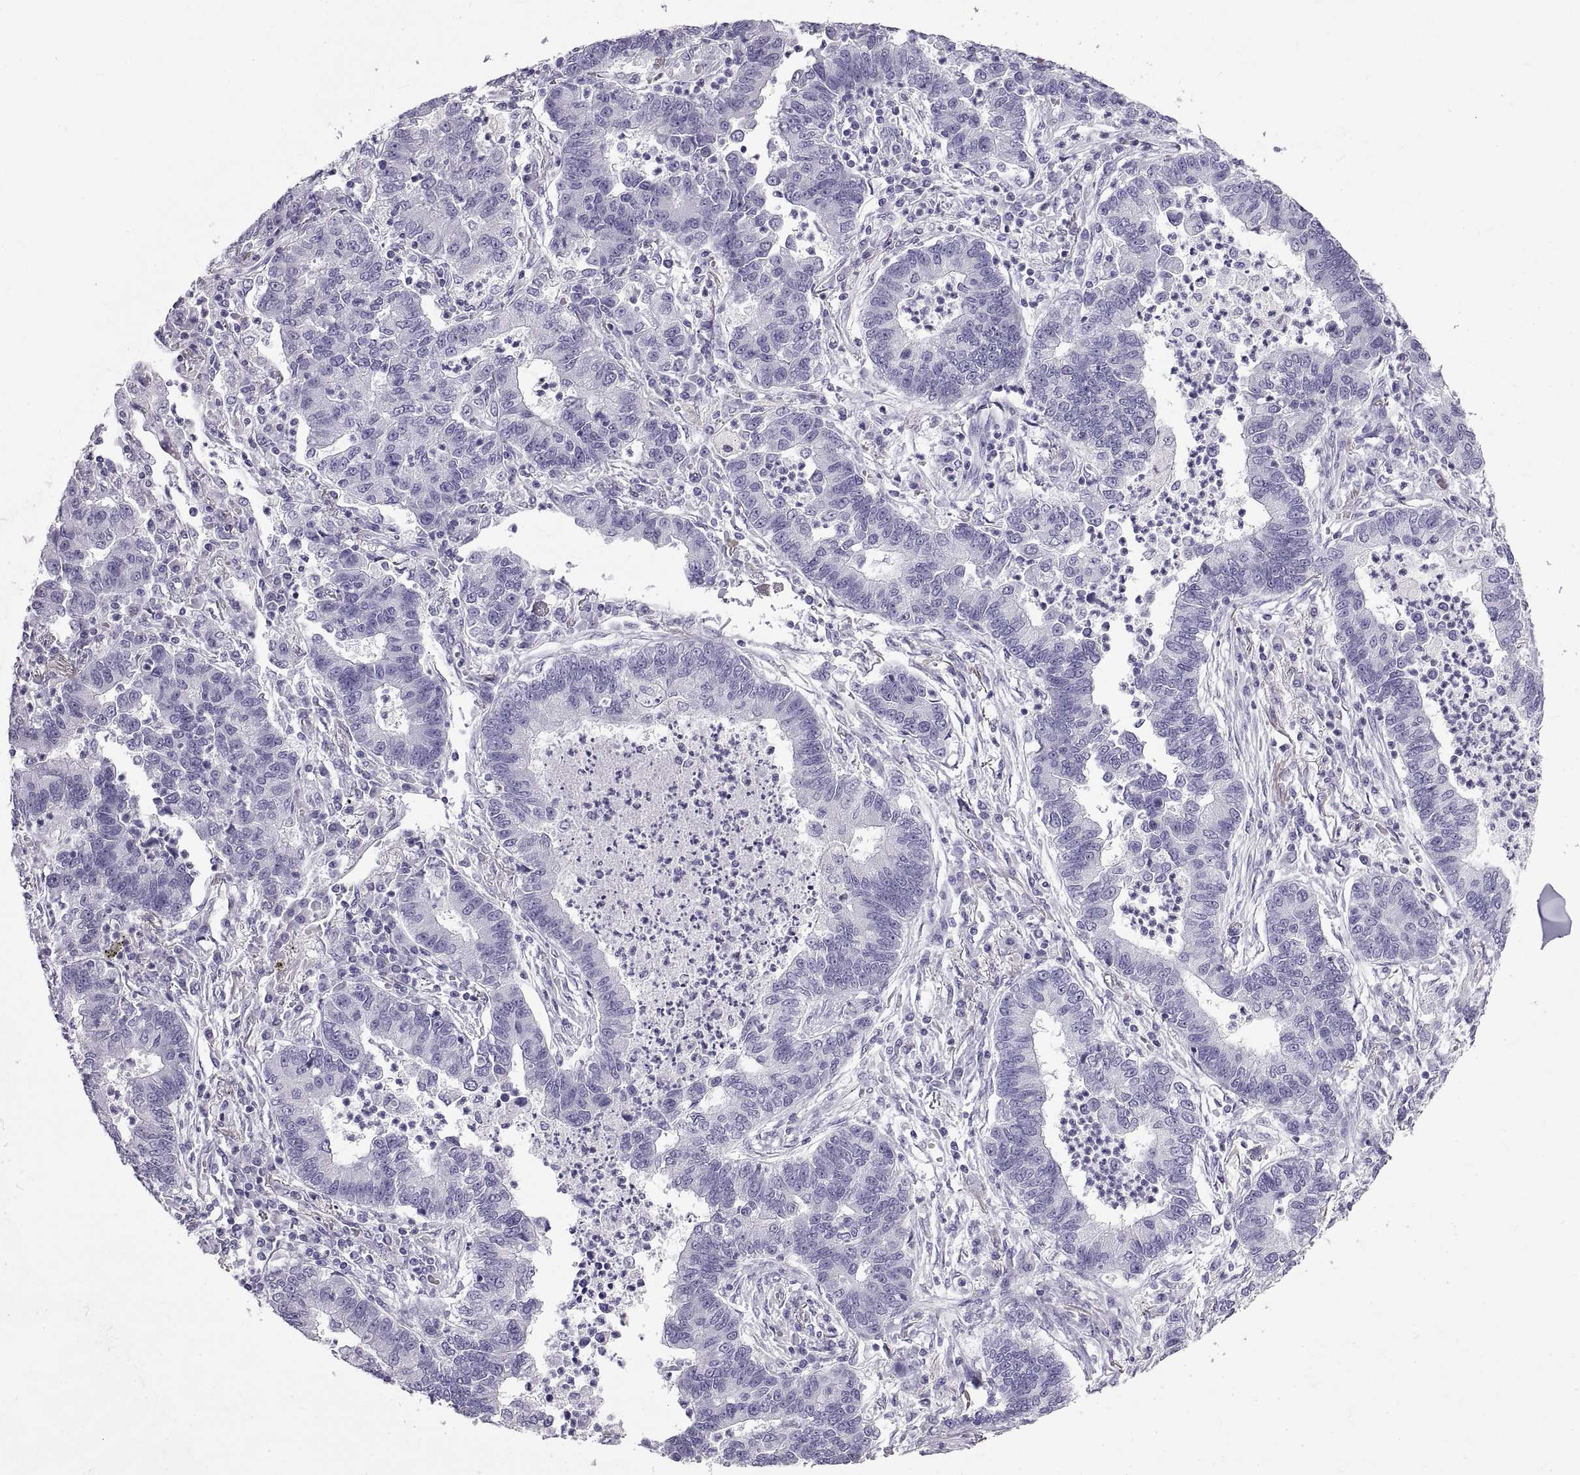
{"staining": {"intensity": "negative", "quantity": "none", "location": "none"}, "tissue": "lung cancer", "cell_type": "Tumor cells", "image_type": "cancer", "snomed": [{"axis": "morphology", "description": "Adenocarcinoma, NOS"}, {"axis": "topography", "description": "Lung"}], "caption": "A micrograph of lung cancer stained for a protein demonstrates no brown staining in tumor cells.", "gene": "RLBP1", "patient": {"sex": "female", "age": 57}}